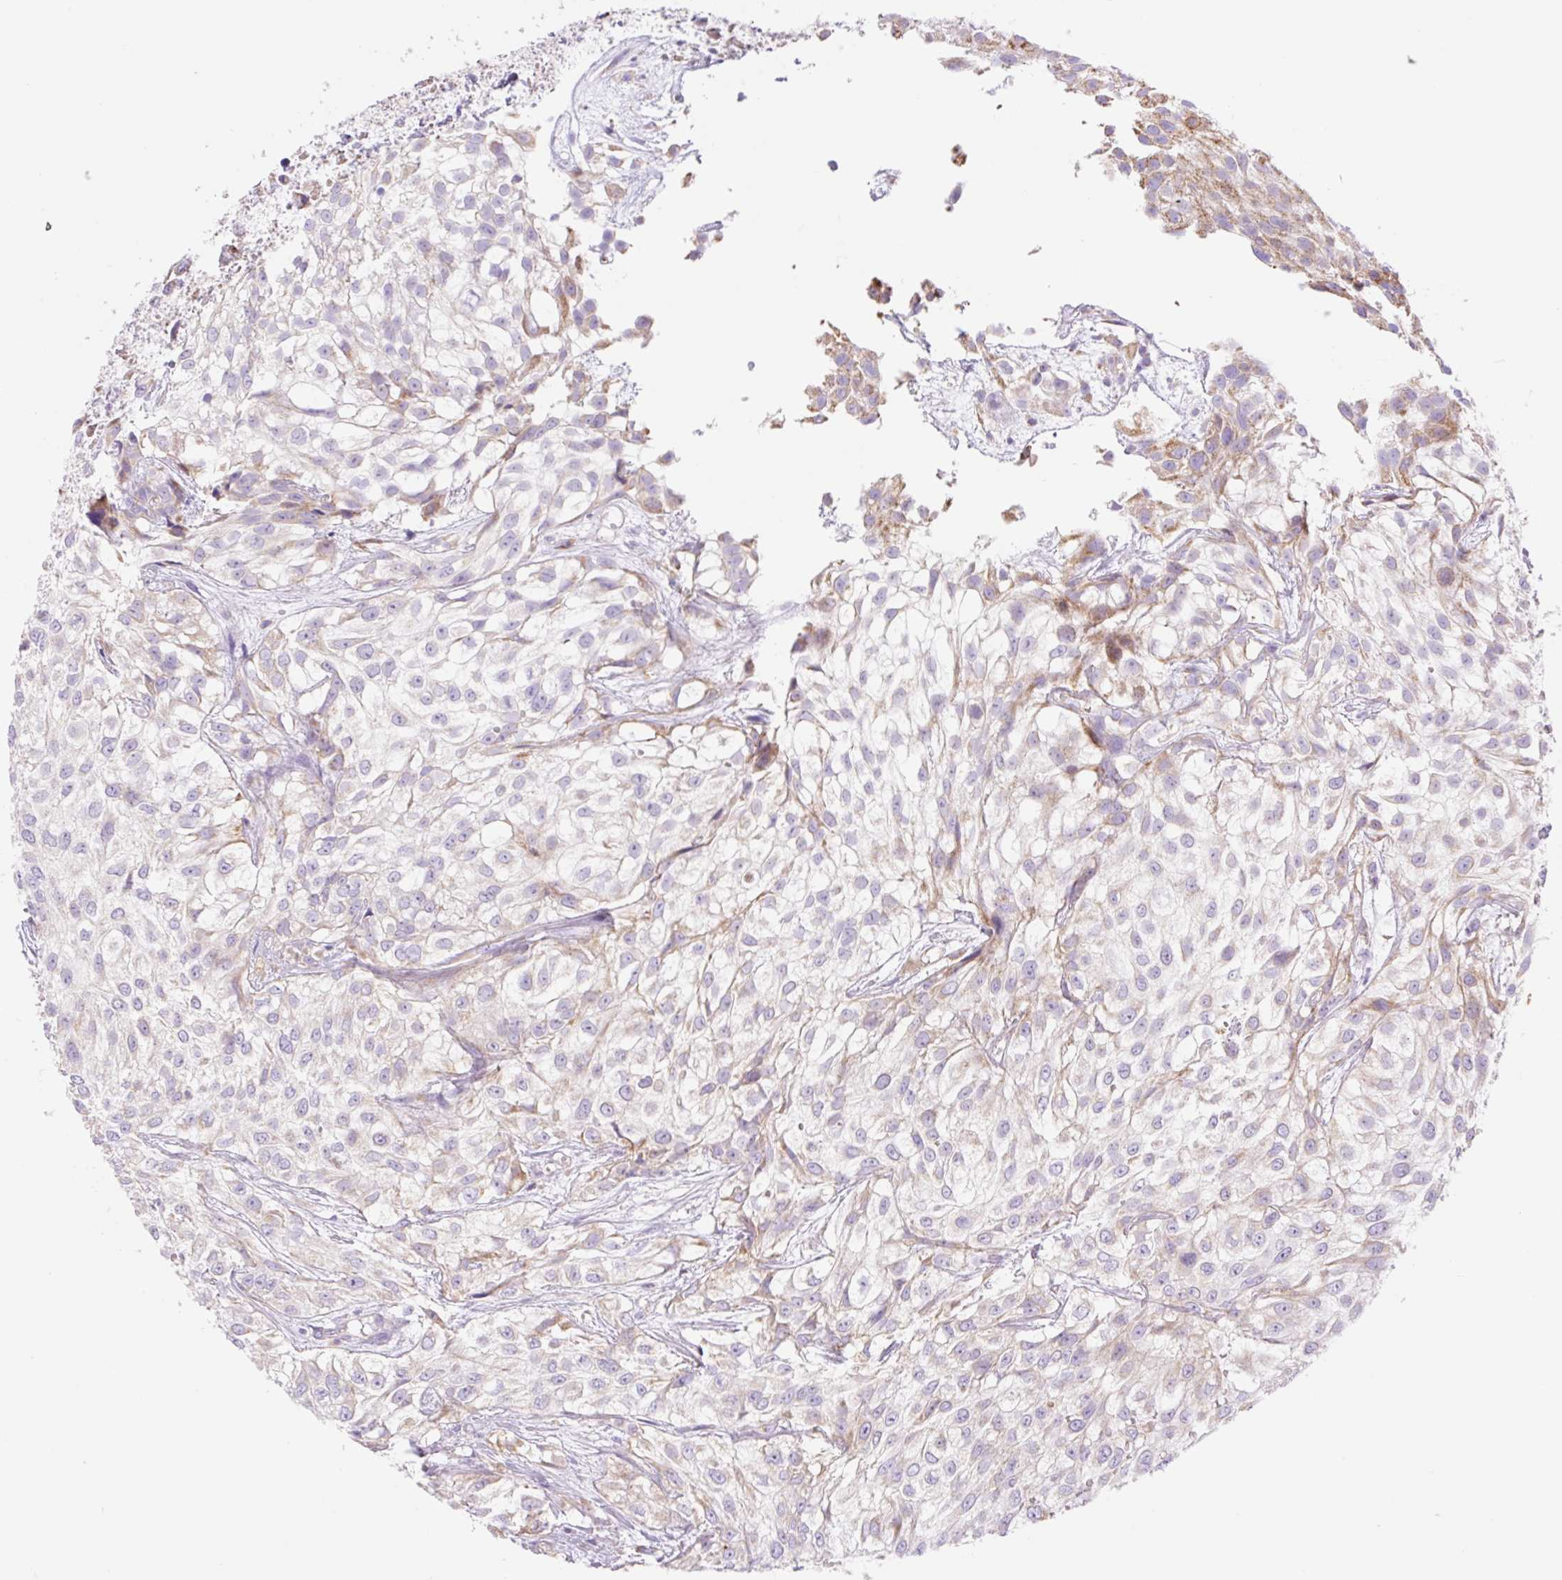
{"staining": {"intensity": "moderate", "quantity": "<25%", "location": "cytoplasmic/membranous"}, "tissue": "urothelial cancer", "cell_type": "Tumor cells", "image_type": "cancer", "snomed": [{"axis": "morphology", "description": "Urothelial carcinoma, High grade"}, {"axis": "topography", "description": "Urinary bladder"}], "caption": "Human urothelial cancer stained with a protein marker exhibits moderate staining in tumor cells.", "gene": "ETNK2", "patient": {"sex": "male", "age": 56}}